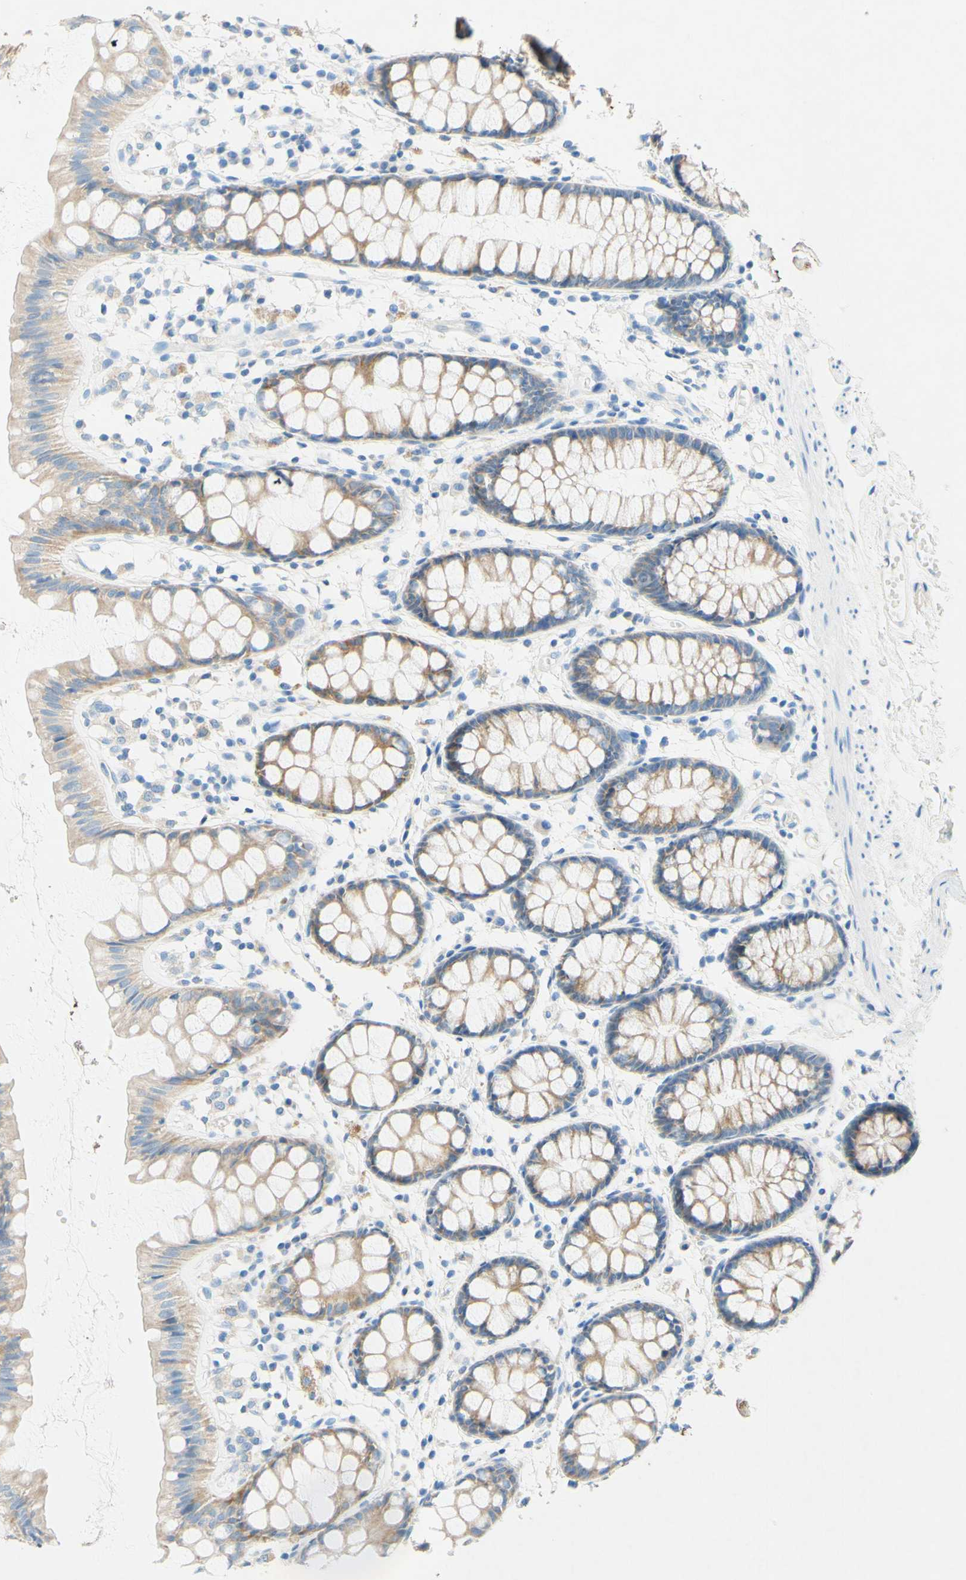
{"staining": {"intensity": "weak", "quantity": ">75%", "location": "cytoplasmic/membranous"}, "tissue": "rectum", "cell_type": "Glandular cells", "image_type": "normal", "snomed": [{"axis": "morphology", "description": "Normal tissue, NOS"}, {"axis": "topography", "description": "Rectum"}], "caption": "The histopathology image exhibits immunohistochemical staining of unremarkable rectum. There is weak cytoplasmic/membranous expression is appreciated in about >75% of glandular cells.", "gene": "SLC46A1", "patient": {"sex": "female", "age": 66}}